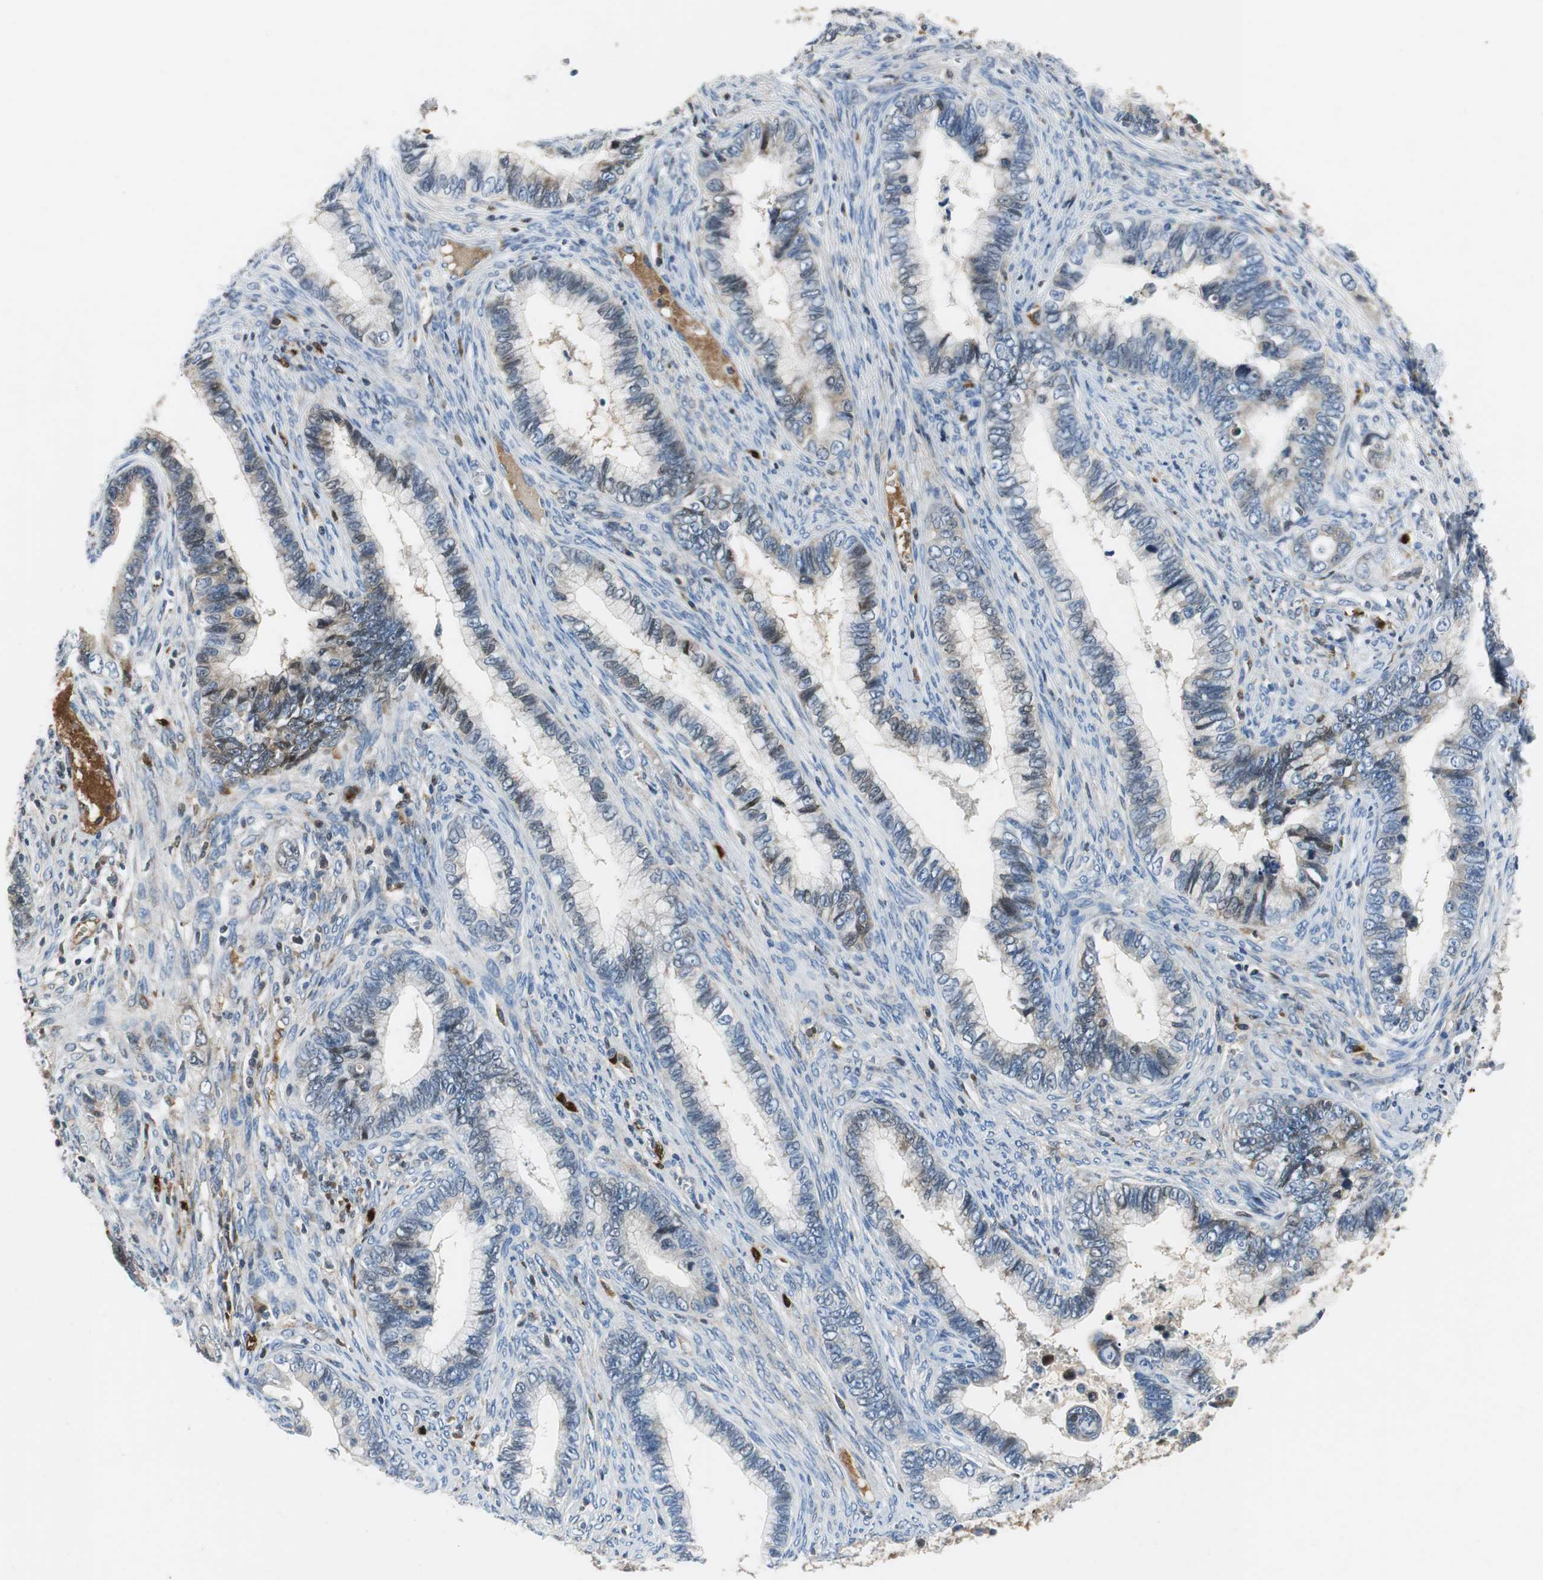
{"staining": {"intensity": "weak", "quantity": "<25%", "location": "nuclear"}, "tissue": "cervical cancer", "cell_type": "Tumor cells", "image_type": "cancer", "snomed": [{"axis": "morphology", "description": "Adenocarcinoma, NOS"}, {"axis": "topography", "description": "Cervix"}], "caption": "IHC photomicrograph of human cervical adenocarcinoma stained for a protein (brown), which shows no positivity in tumor cells.", "gene": "ORM1", "patient": {"sex": "female", "age": 44}}